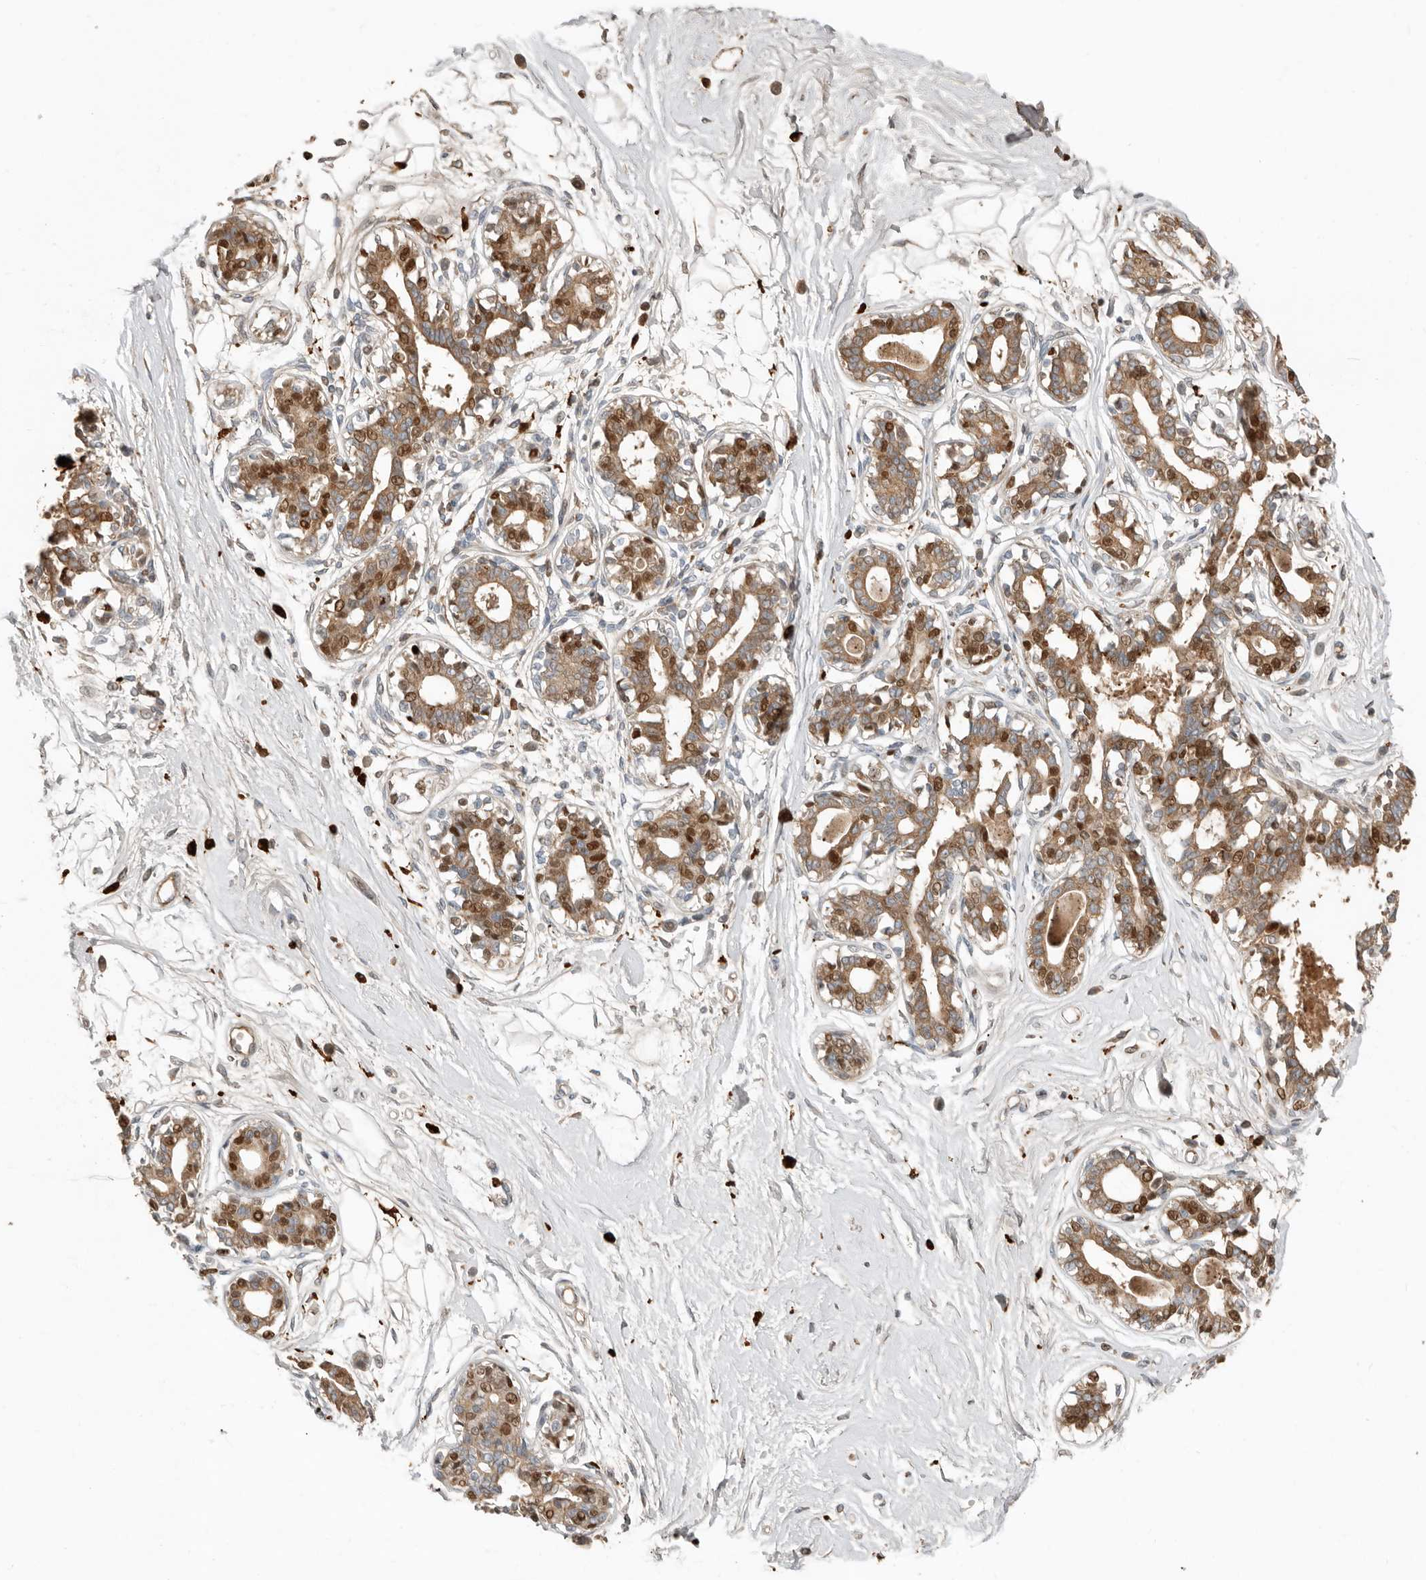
{"staining": {"intensity": "weak", "quantity": "25%-75%", "location": "cytoplasmic/membranous"}, "tissue": "breast", "cell_type": "Adipocytes", "image_type": "normal", "snomed": [{"axis": "morphology", "description": "Normal tissue, NOS"}, {"axis": "topography", "description": "Breast"}], "caption": "Immunohistochemical staining of normal breast shows weak cytoplasmic/membranous protein positivity in about 25%-75% of adipocytes.", "gene": "KLHL38", "patient": {"sex": "female", "age": 45}}